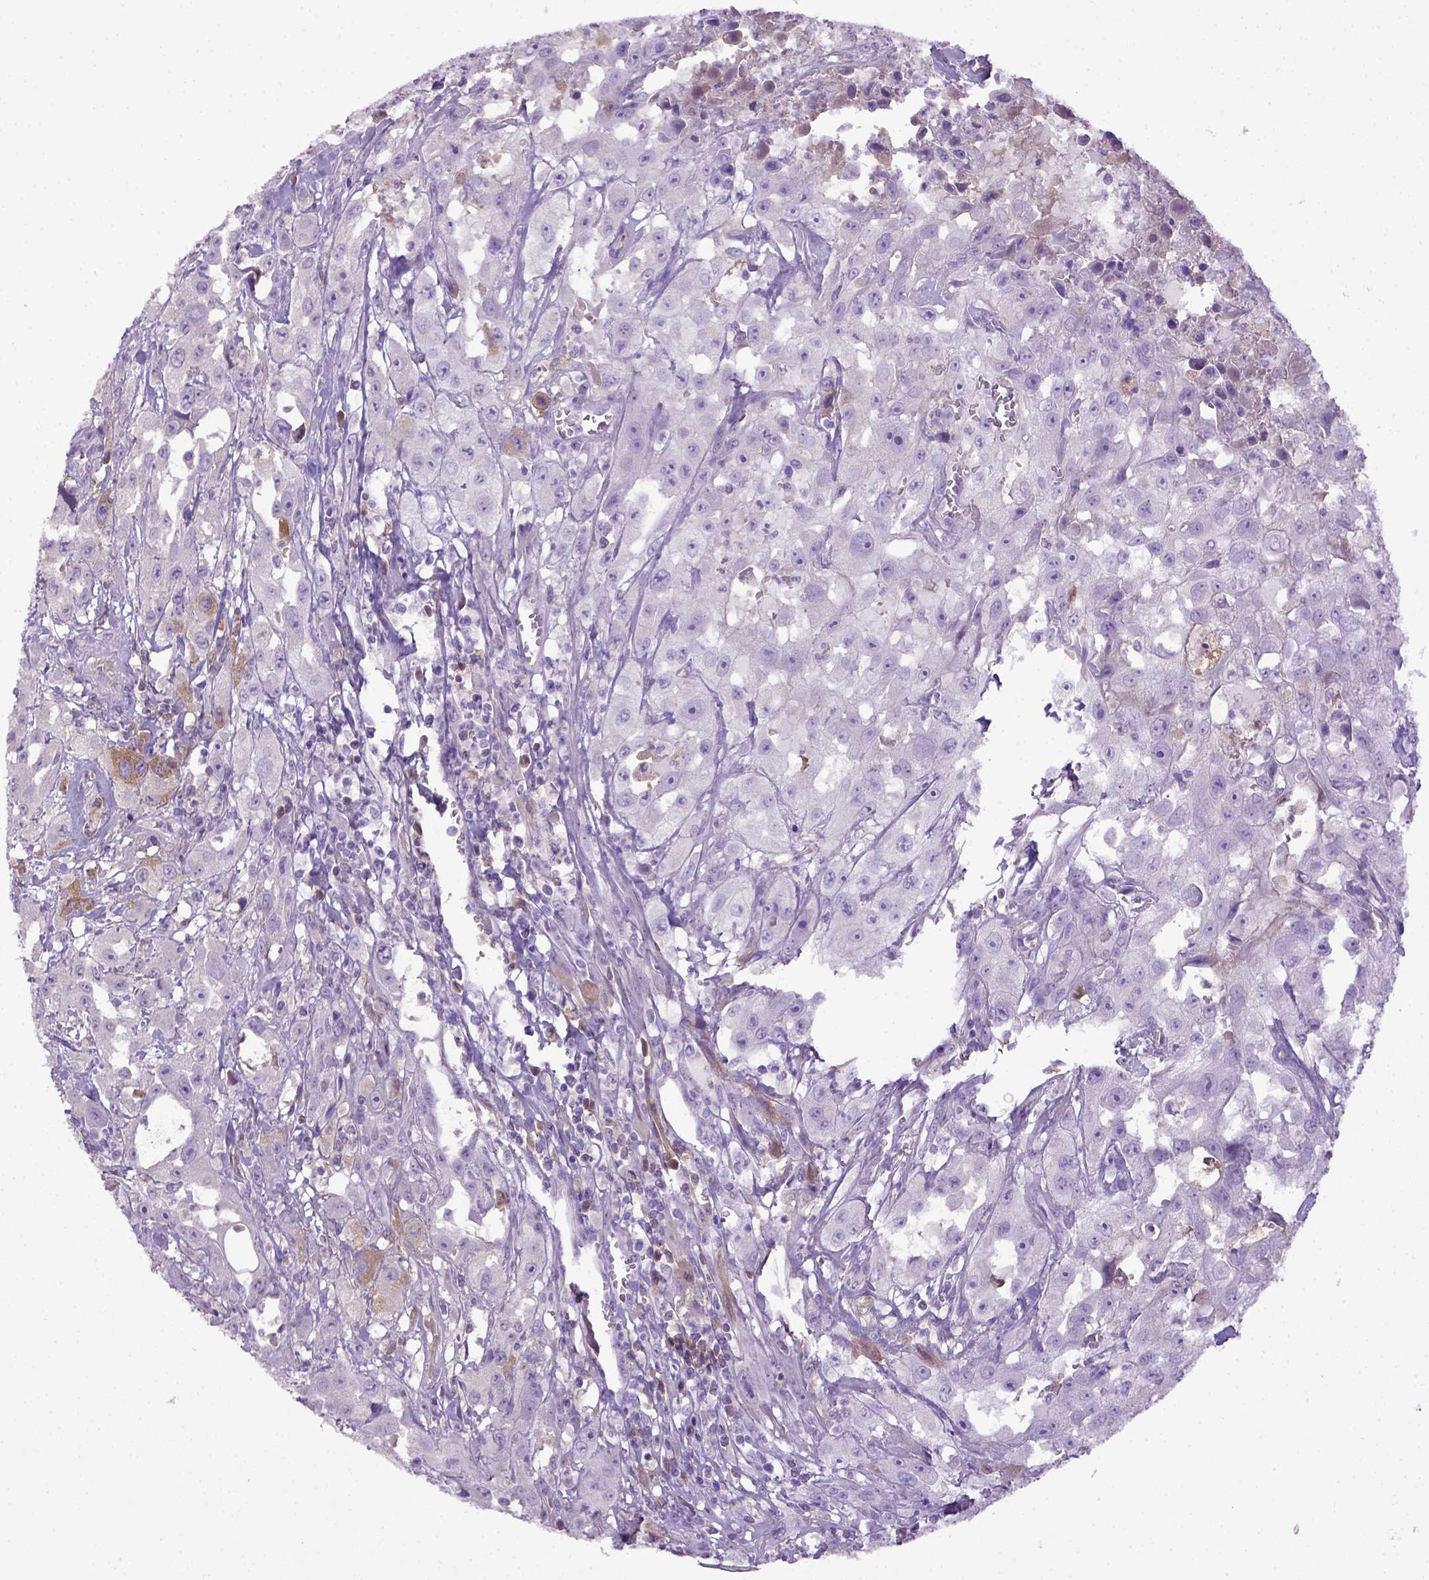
{"staining": {"intensity": "negative", "quantity": "none", "location": "none"}, "tissue": "urothelial cancer", "cell_type": "Tumor cells", "image_type": "cancer", "snomed": [{"axis": "morphology", "description": "Urothelial carcinoma, High grade"}, {"axis": "topography", "description": "Urinary bladder"}], "caption": "Immunohistochemical staining of high-grade urothelial carcinoma exhibits no significant expression in tumor cells.", "gene": "ITIH4", "patient": {"sex": "male", "age": 79}}